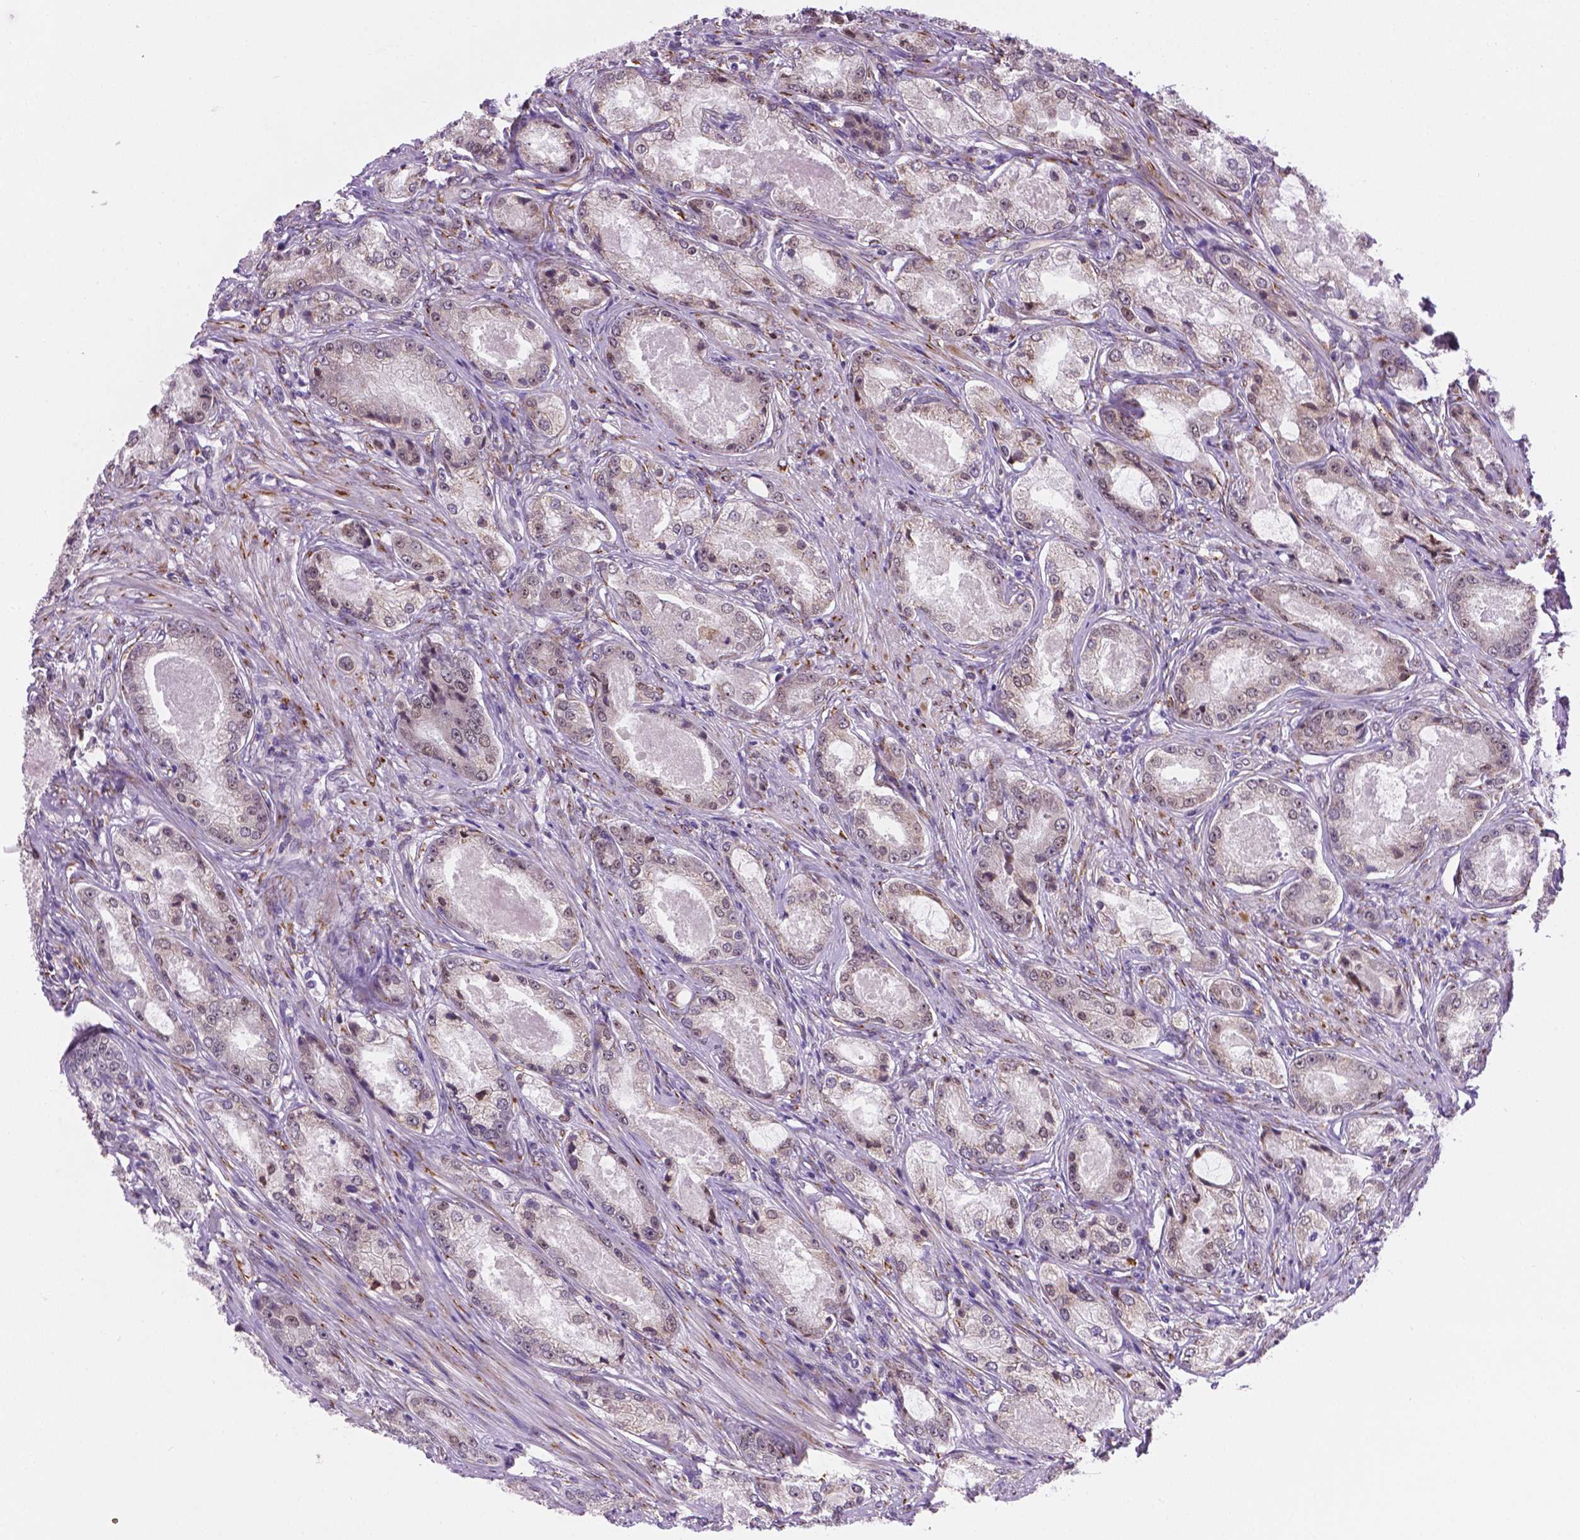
{"staining": {"intensity": "negative", "quantity": "none", "location": "none"}, "tissue": "prostate cancer", "cell_type": "Tumor cells", "image_type": "cancer", "snomed": [{"axis": "morphology", "description": "Adenocarcinoma, Low grade"}, {"axis": "topography", "description": "Prostate"}], "caption": "There is no significant expression in tumor cells of prostate cancer (low-grade adenocarcinoma).", "gene": "FNIP1", "patient": {"sex": "male", "age": 68}}